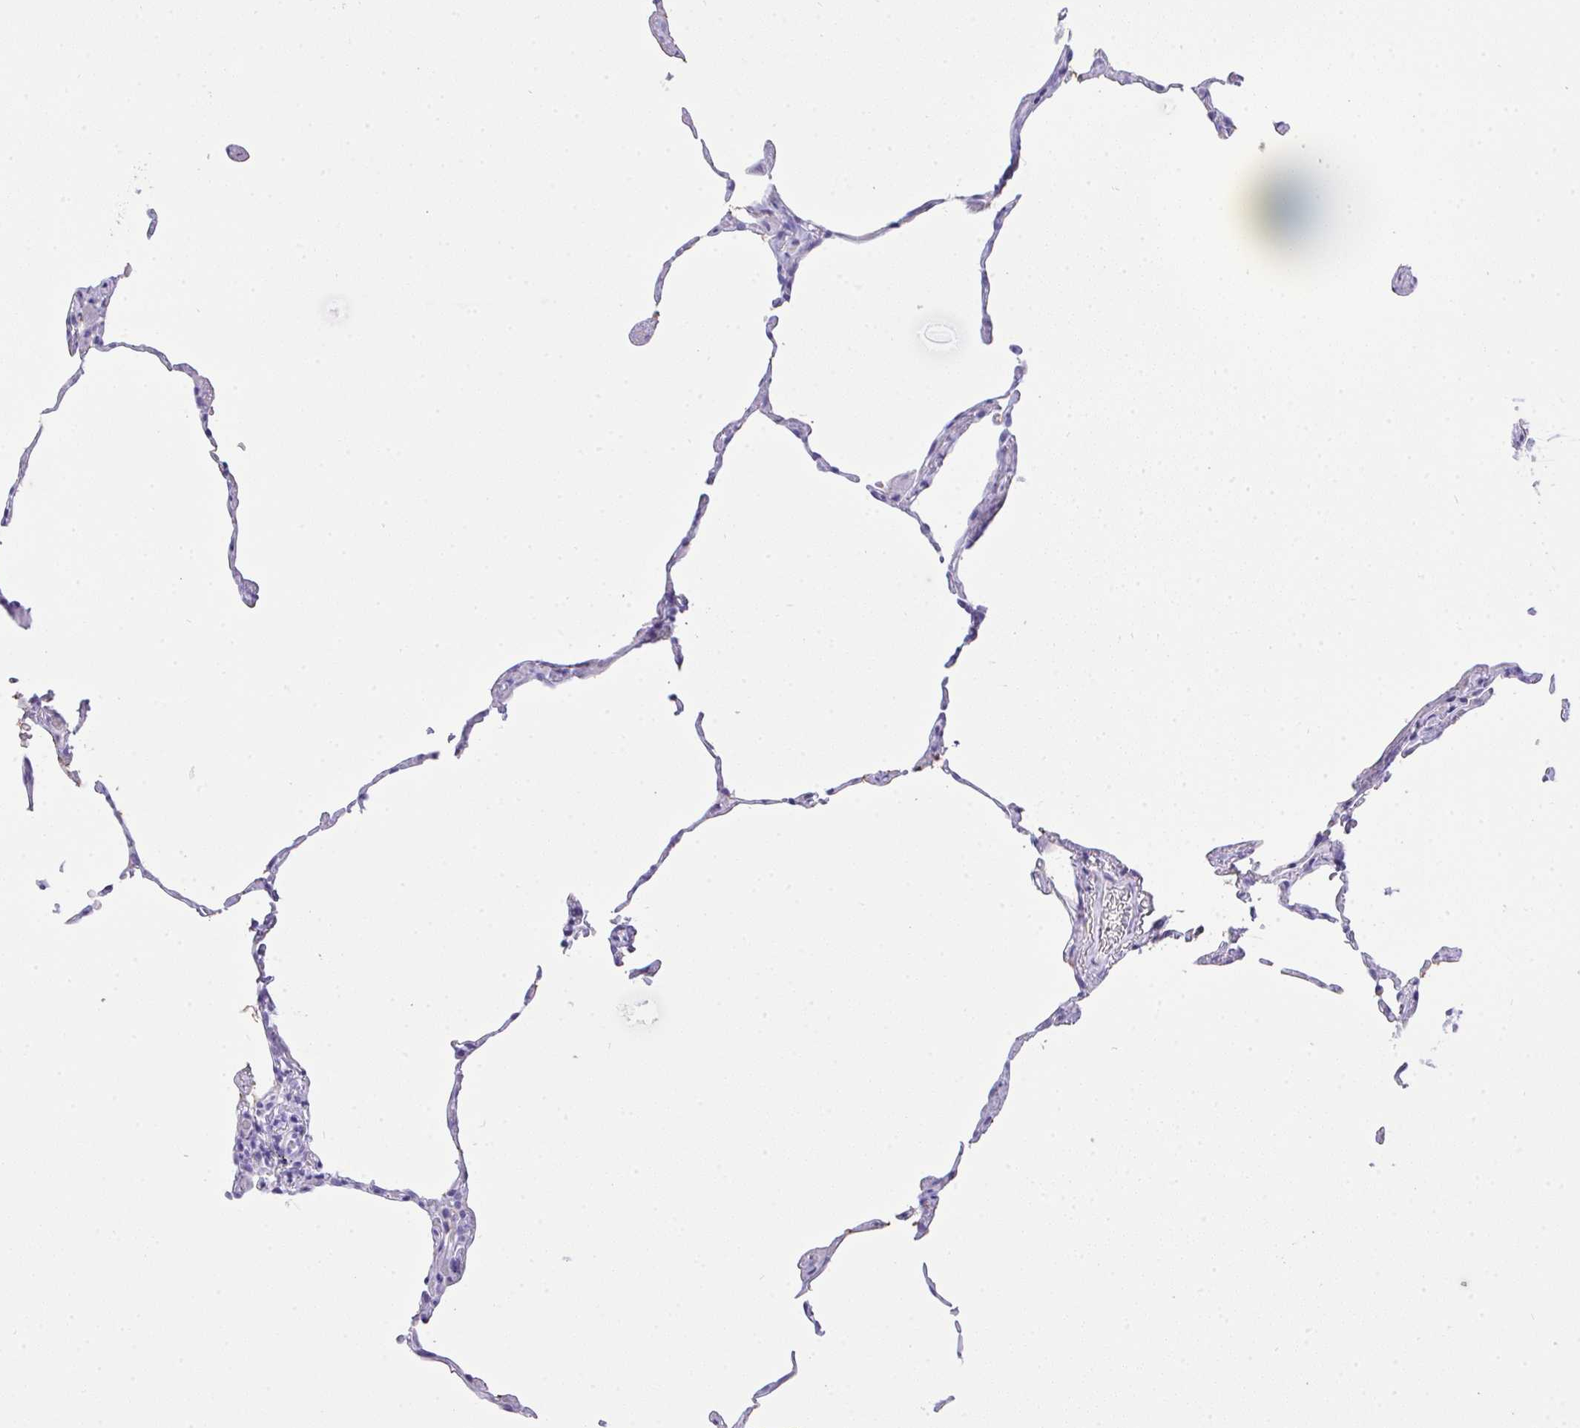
{"staining": {"intensity": "negative", "quantity": "none", "location": "none"}, "tissue": "lung", "cell_type": "Alveolar cells", "image_type": "normal", "snomed": [{"axis": "morphology", "description": "Normal tissue, NOS"}, {"axis": "topography", "description": "Lung"}], "caption": "Immunohistochemistry of unremarkable lung displays no expression in alveolar cells. (Immunohistochemistry (ihc), brightfield microscopy, high magnification).", "gene": "AKR1D1", "patient": {"sex": "female", "age": 57}}